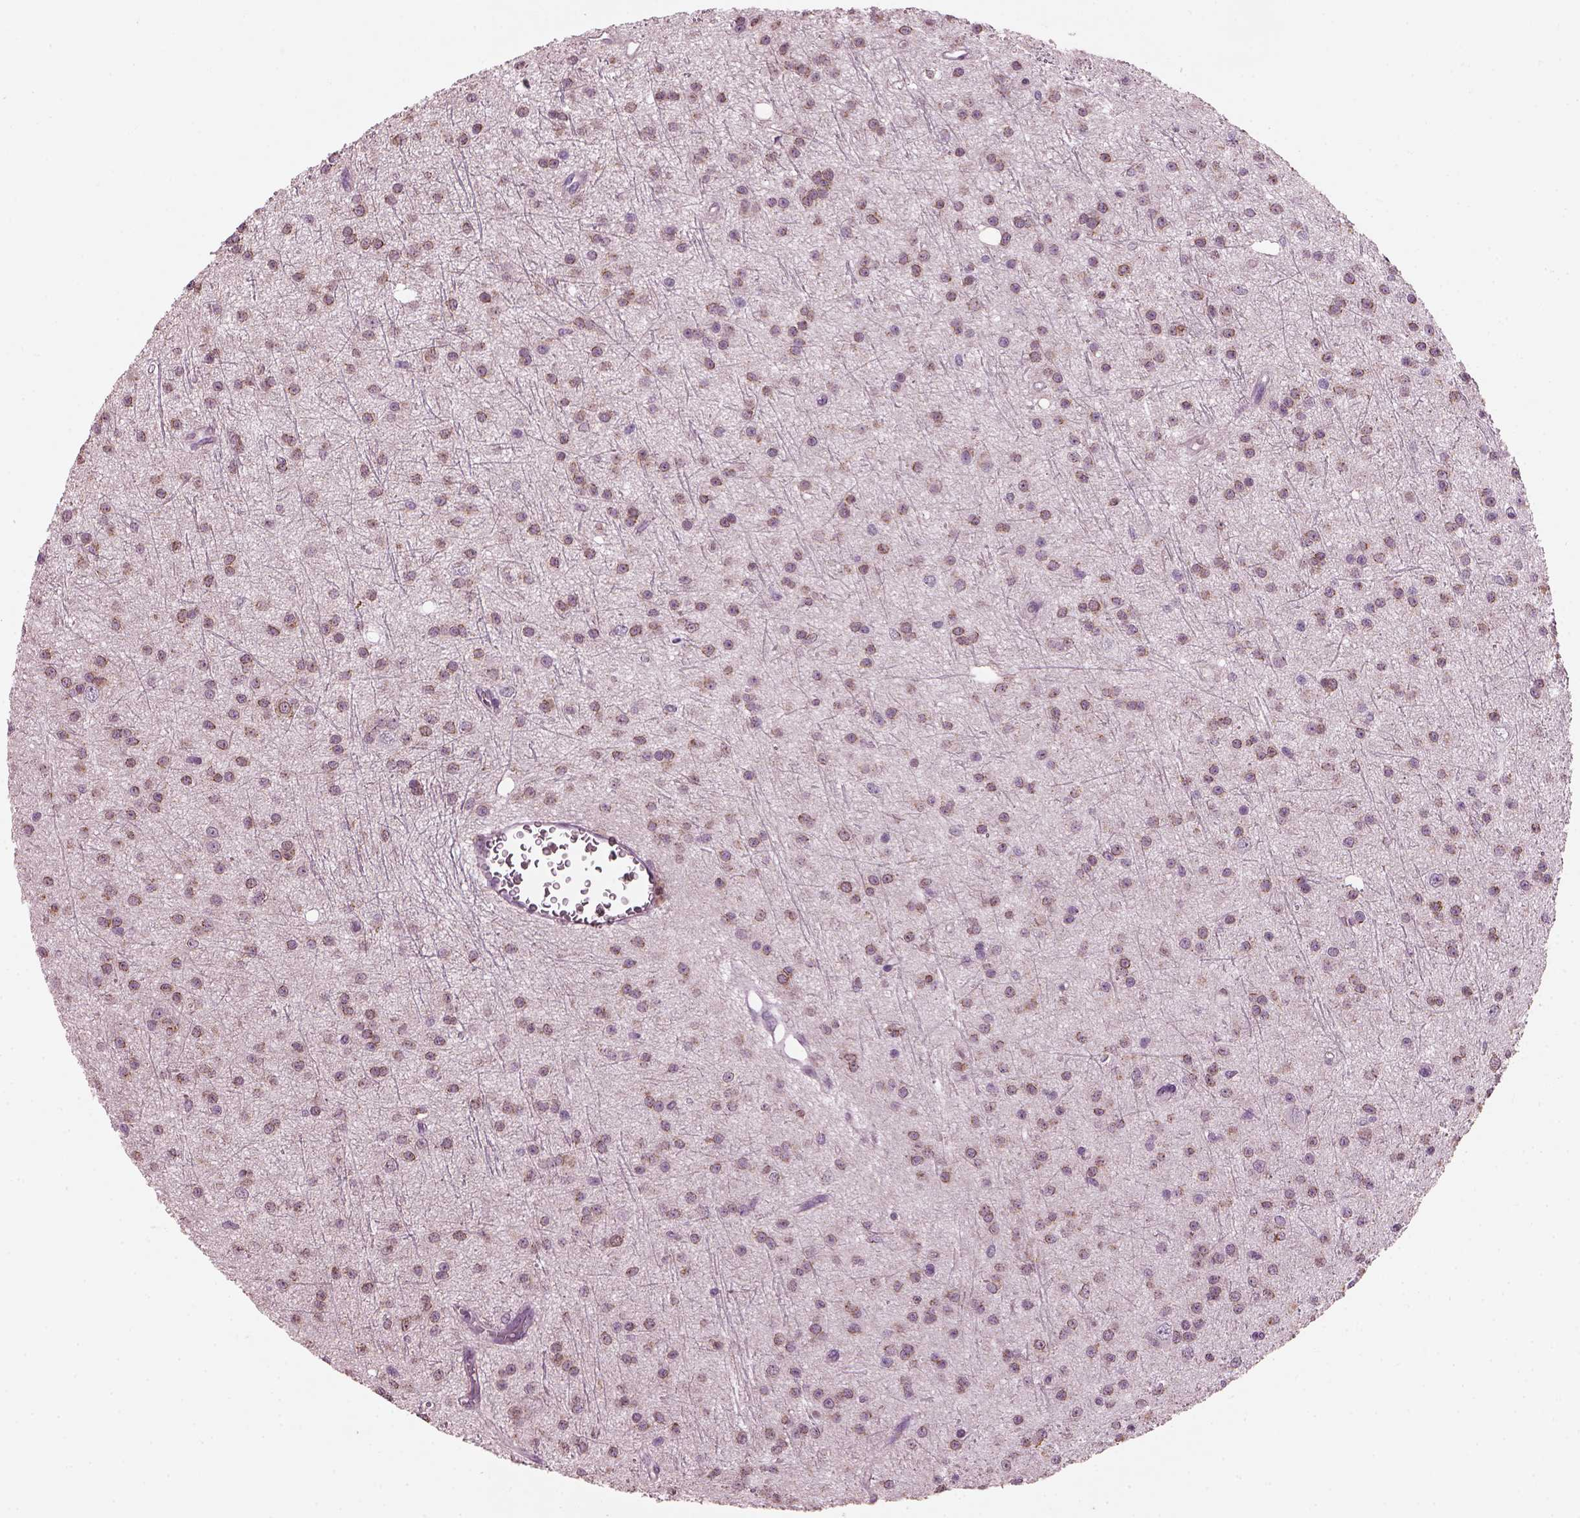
{"staining": {"intensity": "weak", "quantity": "25%-75%", "location": "cytoplasmic/membranous"}, "tissue": "glioma", "cell_type": "Tumor cells", "image_type": "cancer", "snomed": [{"axis": "morphology", "description": "Glioma, malignant, Low grade"}, {"axis": "topography", "description": "Brain"}], "caption": "Glioma stained with DAB (3,3'-diaminobenzidine) immunohistochemistry reveals low levels of weak cytoplasmic/membranous positivity in approximately 25%-75% of tumor cells.", "gene": "PRR9", "patient": {"sex": "male", "age": 27}}